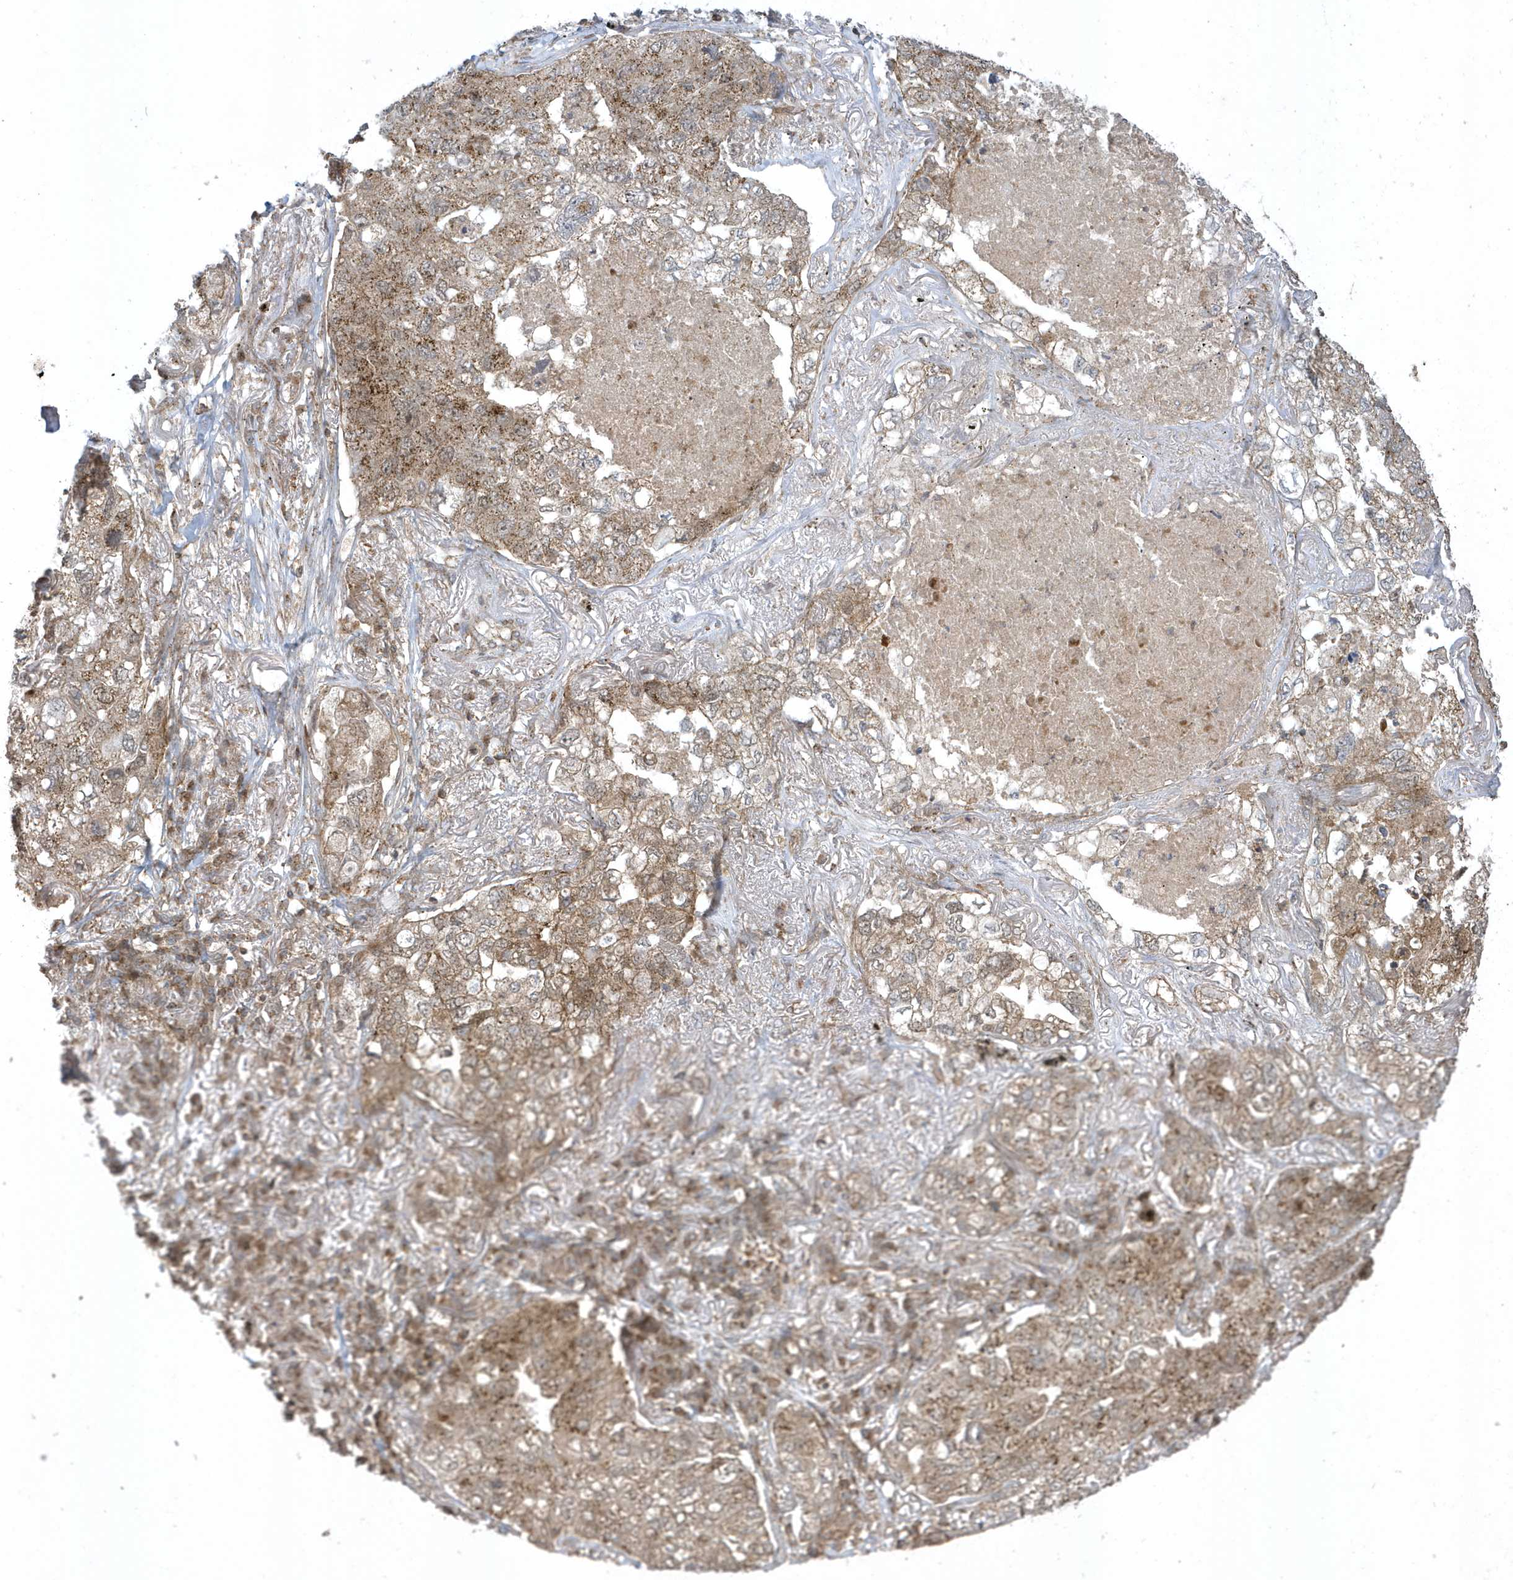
{"staining": {"intensity": "moderate", "quantity": ">75%", "location": "cytoplasmic/membranous"}, "tissue": "lung cancer", "cell_type": "Tumor cells", "image_type": "cancer", "snomed": [{"axis": "morphology", "description": "Adenocarcinoma, NOS"}, {"axis": "topography", "description": "Lung"}], "caption": "Brown immunohistochemical staining in human lung cancer (adenocarcinoma) displays moderate cytoplasmic/membranous staining in approximately >75% of tumor cells.", "gene": "STAMBP", "patient": {"sex": "male", "age": 65}}